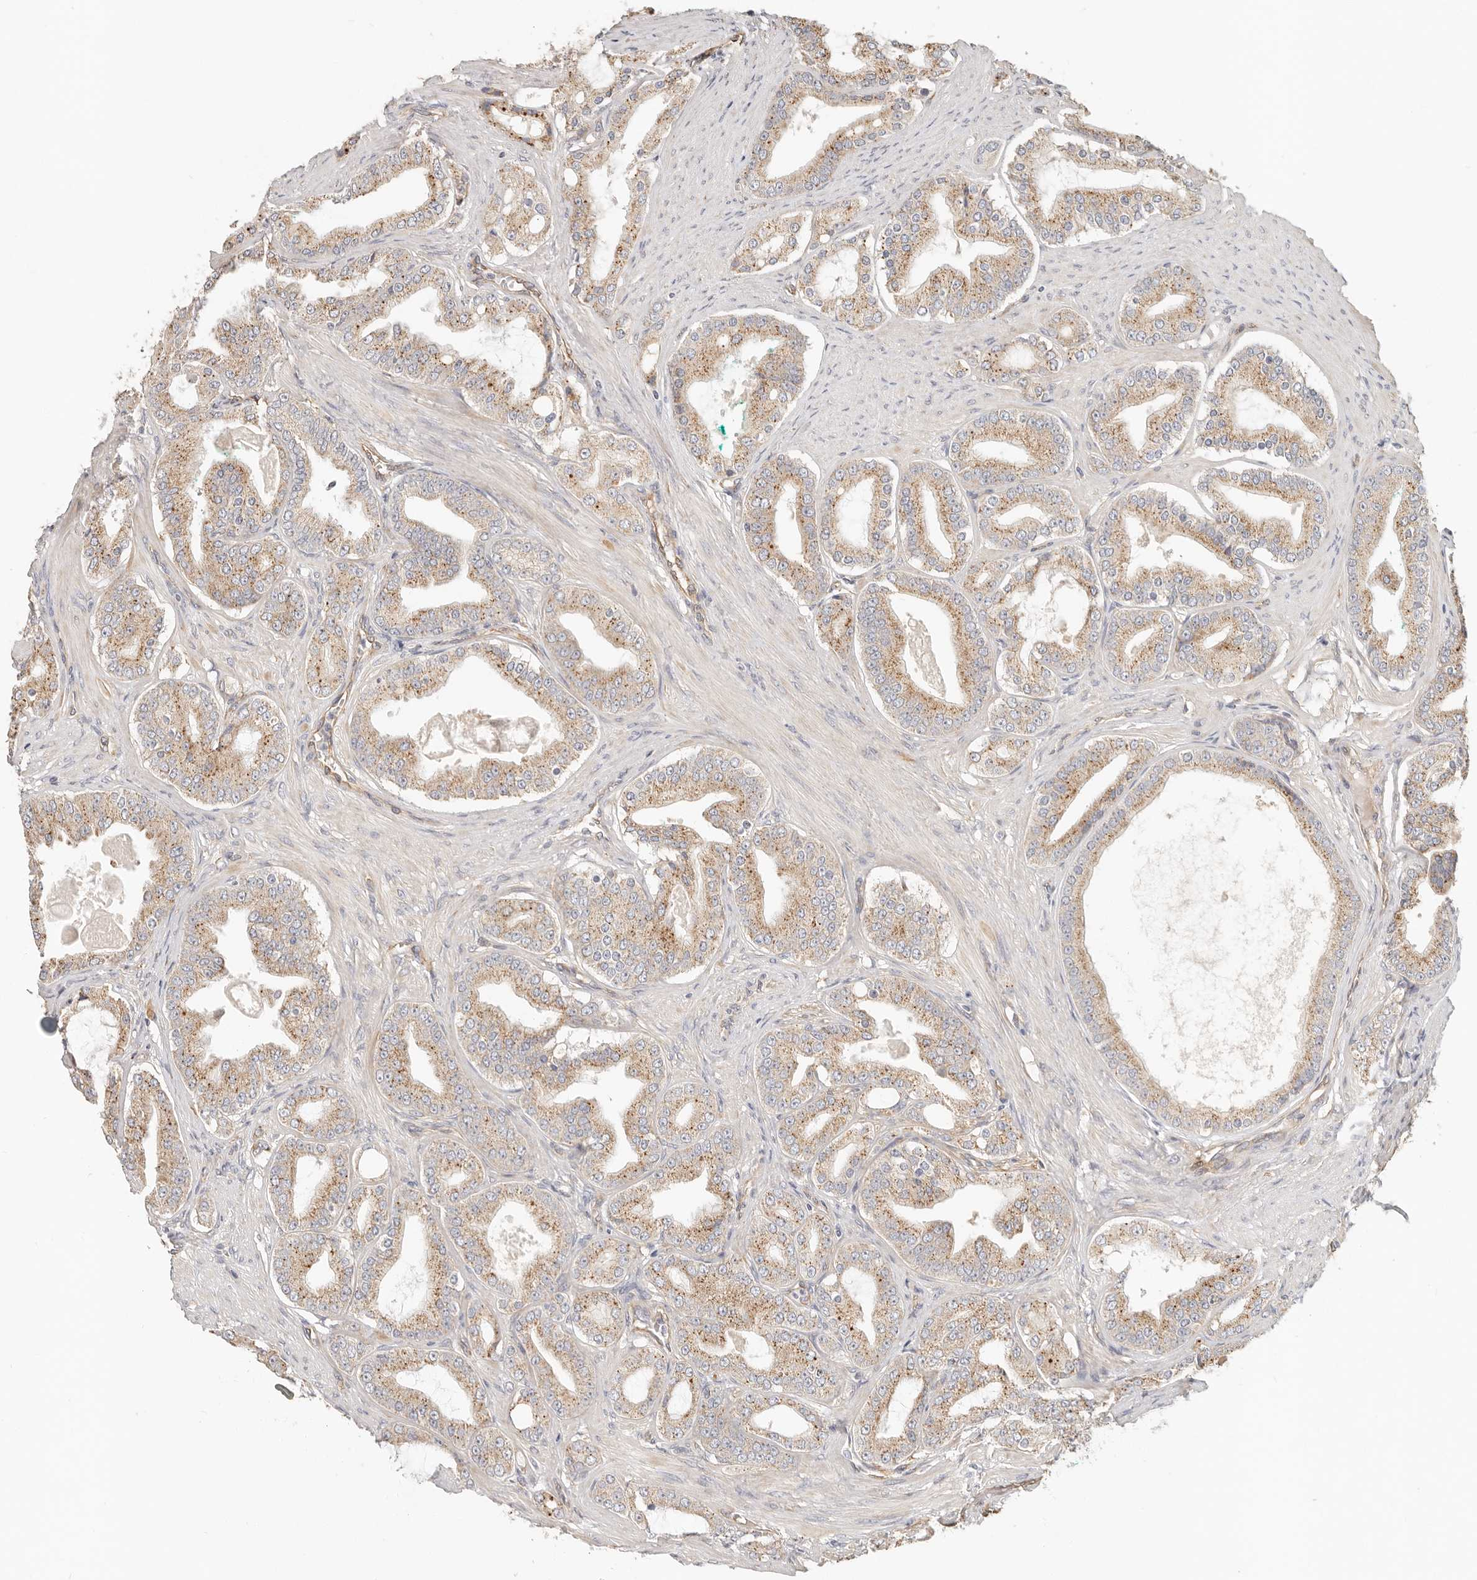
{"staining": {"intensity": "moderate", "quantity": ">75%", "location": "cytoplasmic/membranous"}, "tissue": "prostate cancer", "cell_type": "Tumor cells", "image_type": "cancer", "snomed": [{"axis": "morphology", "description": "Adenocarcinoma, High grade"}, {"axis": "topography", "description": "Prostate"}], "caption": "High-power microscopy captured an immunohistochemistry (IHC) image of high-grade adenocarcinoma (prostate), revealing moderate cytoplasmic/membranous positivity in about >75% of tumor cells.", "gene": "SPRING1", "patient": {"sex": "male", "age": 60}}